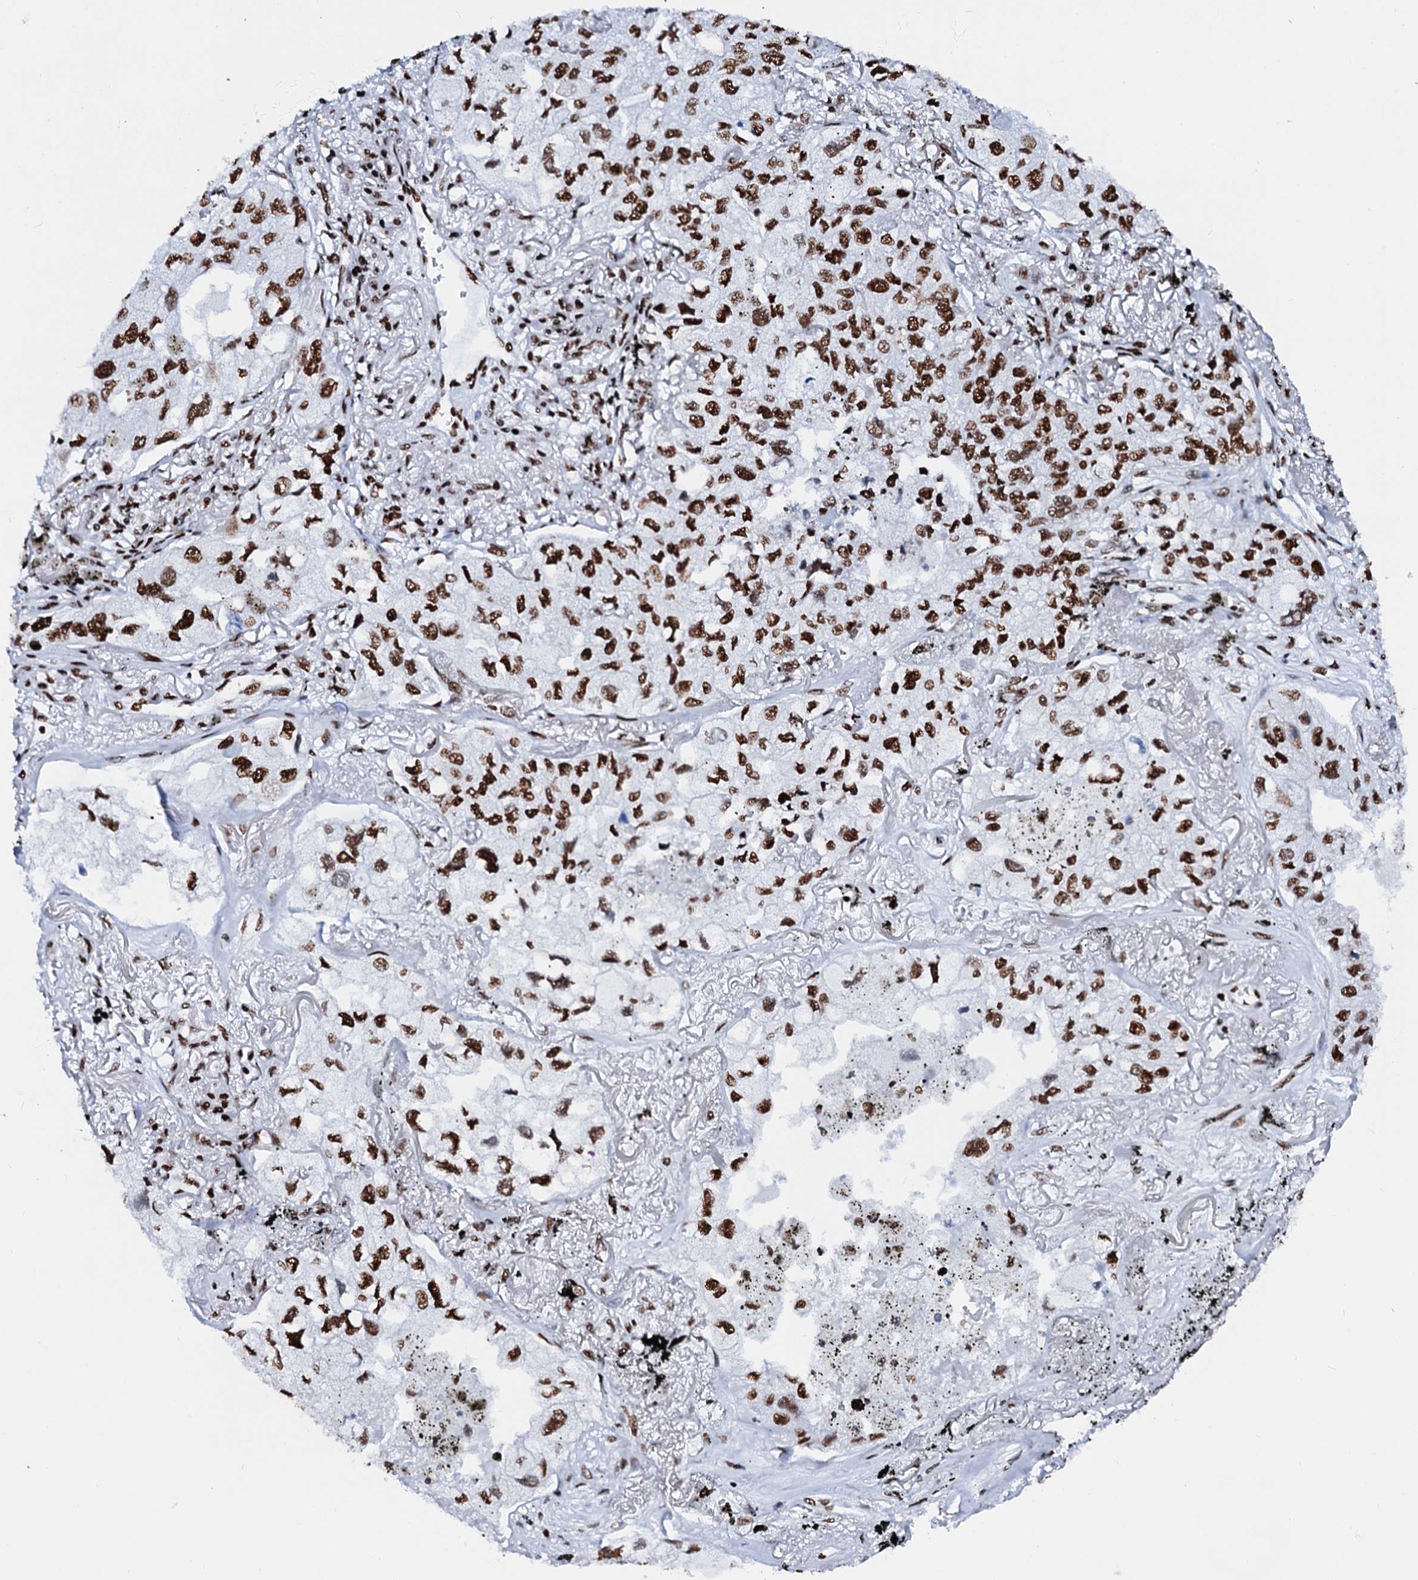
{"staining": {"intensity": "strong", "quantity": ">75%", "location": "nuclear"}, "tissue": "lung cancer", "cell_type": "Tumor cells", "image_type": "cancer", "snomed": [{"axis": "morphology", "description": "Adenocarcinoma, NOS"}, {"axis": "topography", "description": "Lung"}], "caption": "Lung cancer stained for a protein (brown) demonstrates strong nuclear positive staining in approximately >75% of tumor cells.", "gene": "RALY", "patient": {"sex": "male", "age": 65}}